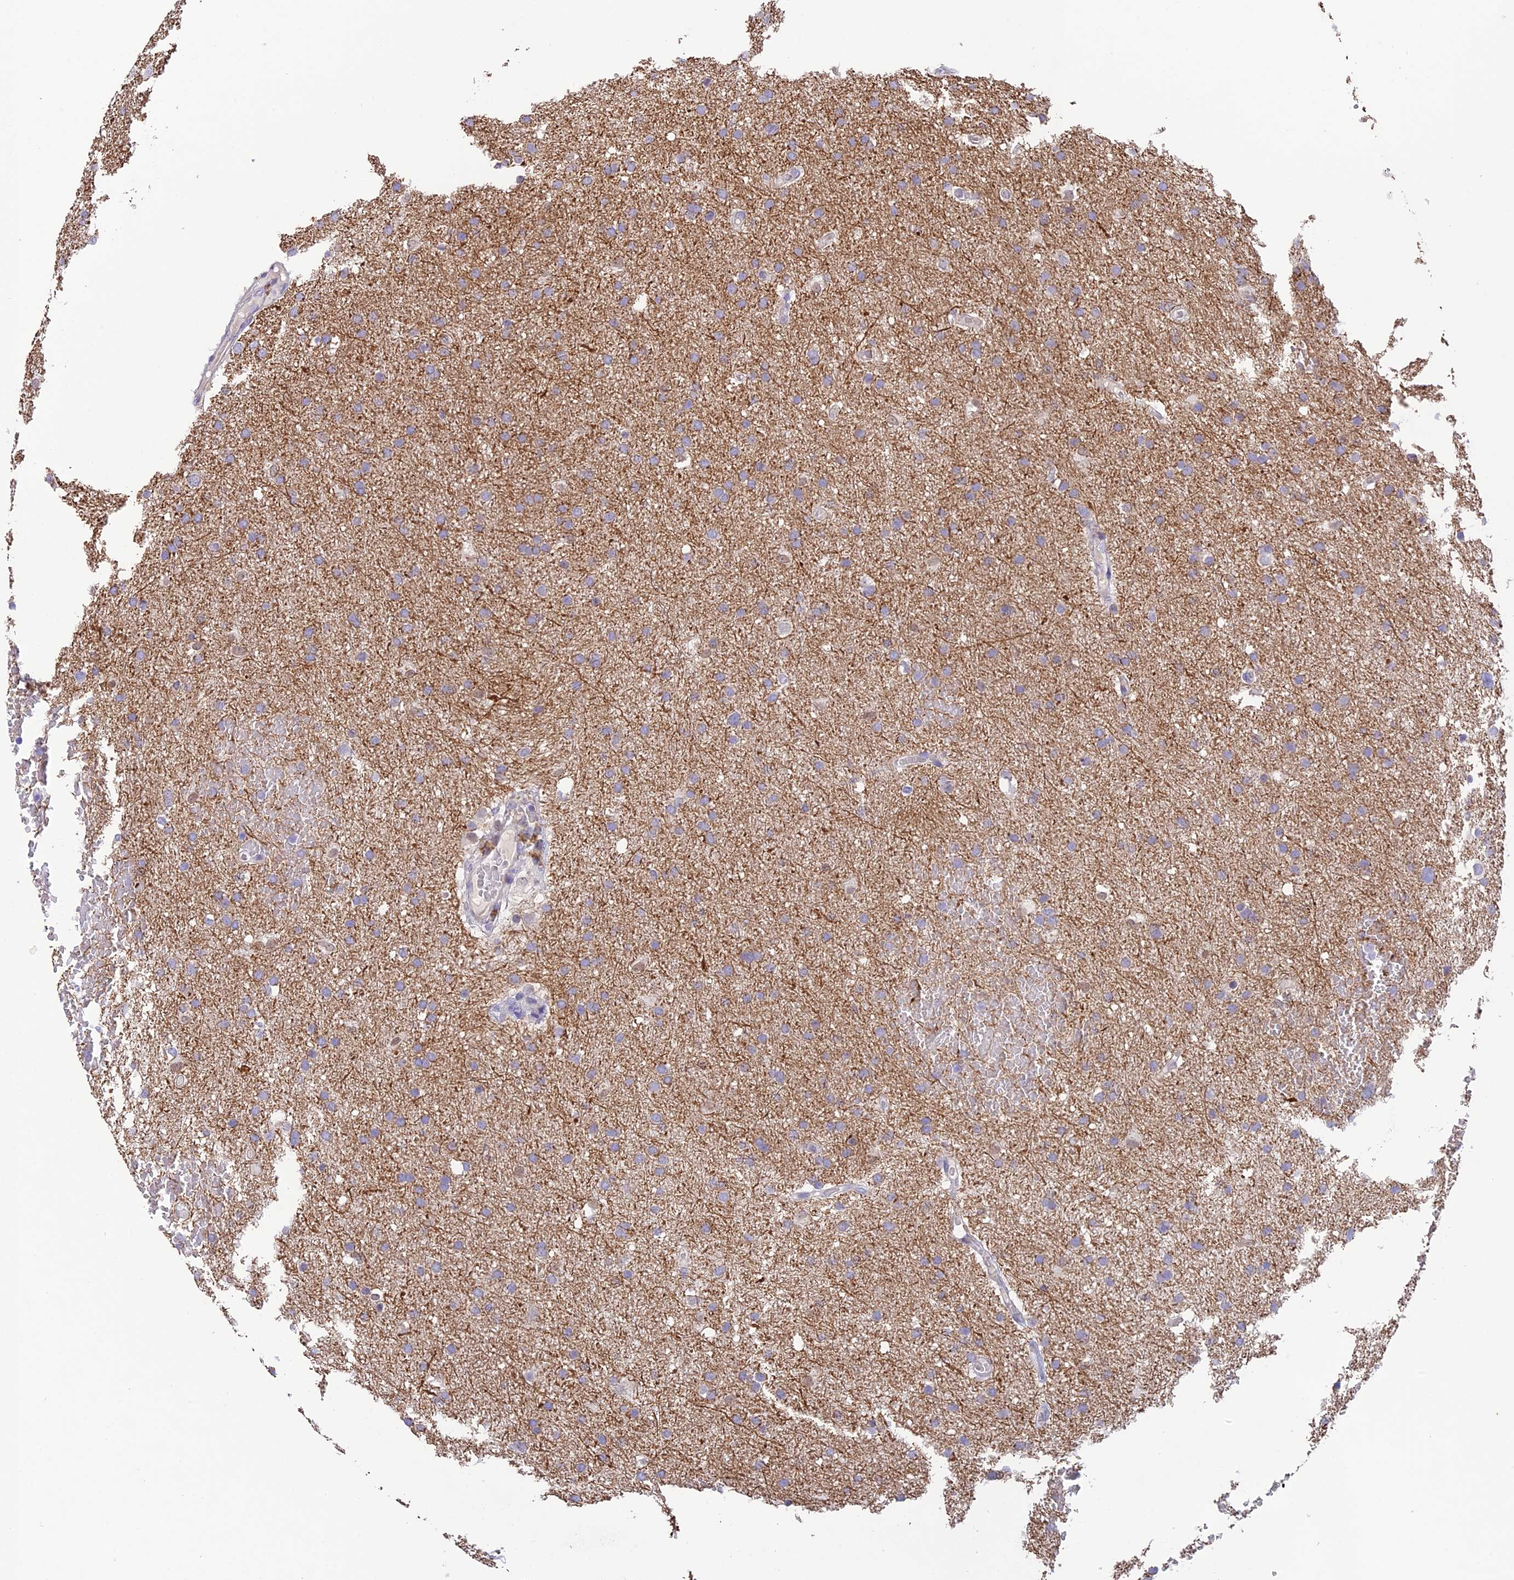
{"staining": {"intensity": "negative", "quantity": "none", "location": "none"}, "tissue": "glioma", "cell_type": "Tumor cells", "image_type": "cancer", "snomed": [{"axis": "morphology", "description": "Glioma, malignant, High grade"}, {"axis": "topography", "description": "Cerebral cortex"}], "caption": "Photomicrograph shows no protein staining in tumor cells of glioma tissue.", "gene": "BMT2", "patient": {"sex": "female", "age": 36}}